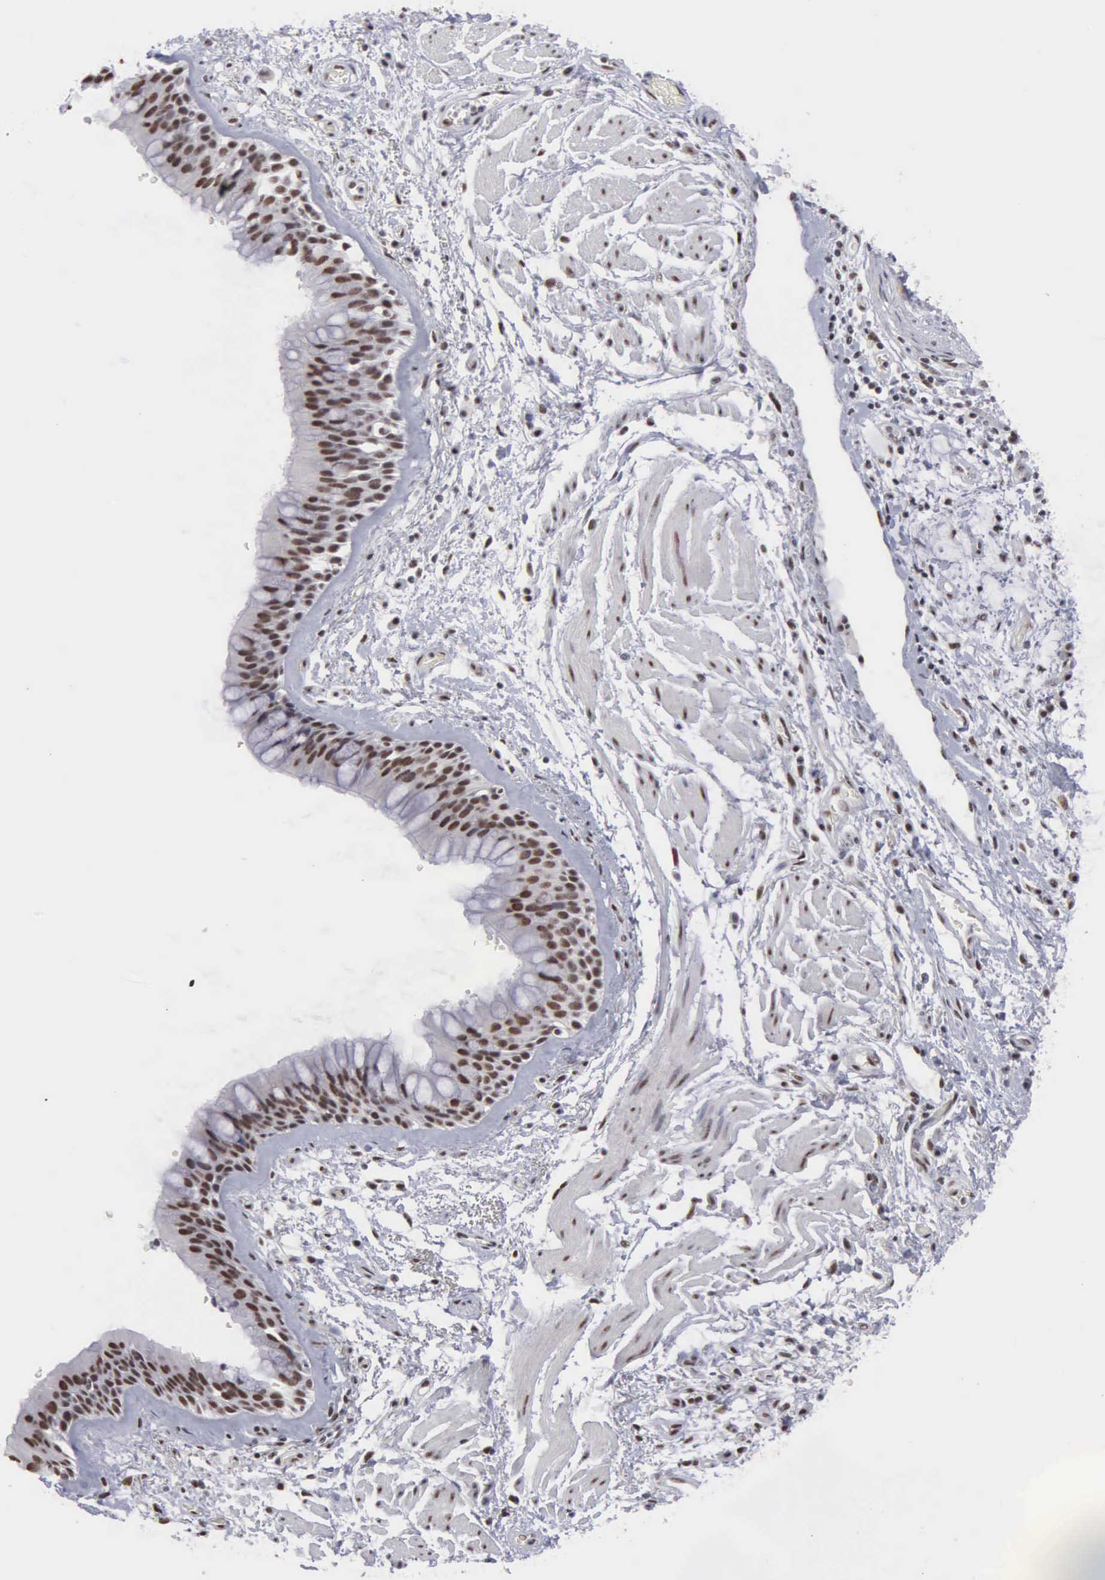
{"staining": {"intensity": "strong", "quantity": ">75%", "location": "nuclear"}, "tissue": "bronchus", "cell_type": "Respiratory epithelial cells", "image_type": "normal", "snomed": [{"axis": "morphology", "description": "Normal tissue, NOS"}, {"axis": "topography", "description": "Bronchus"}, {"axis": "topography", "description": "Lung"}], "caption": "The image reveals immunohistochemical staining of benign bronchus. There is strong nuclear expression is present in about >75% of respiratory epithelial cells.", "gene": "KIAA0586", "patient": {"sex": "female", "age": 57}}